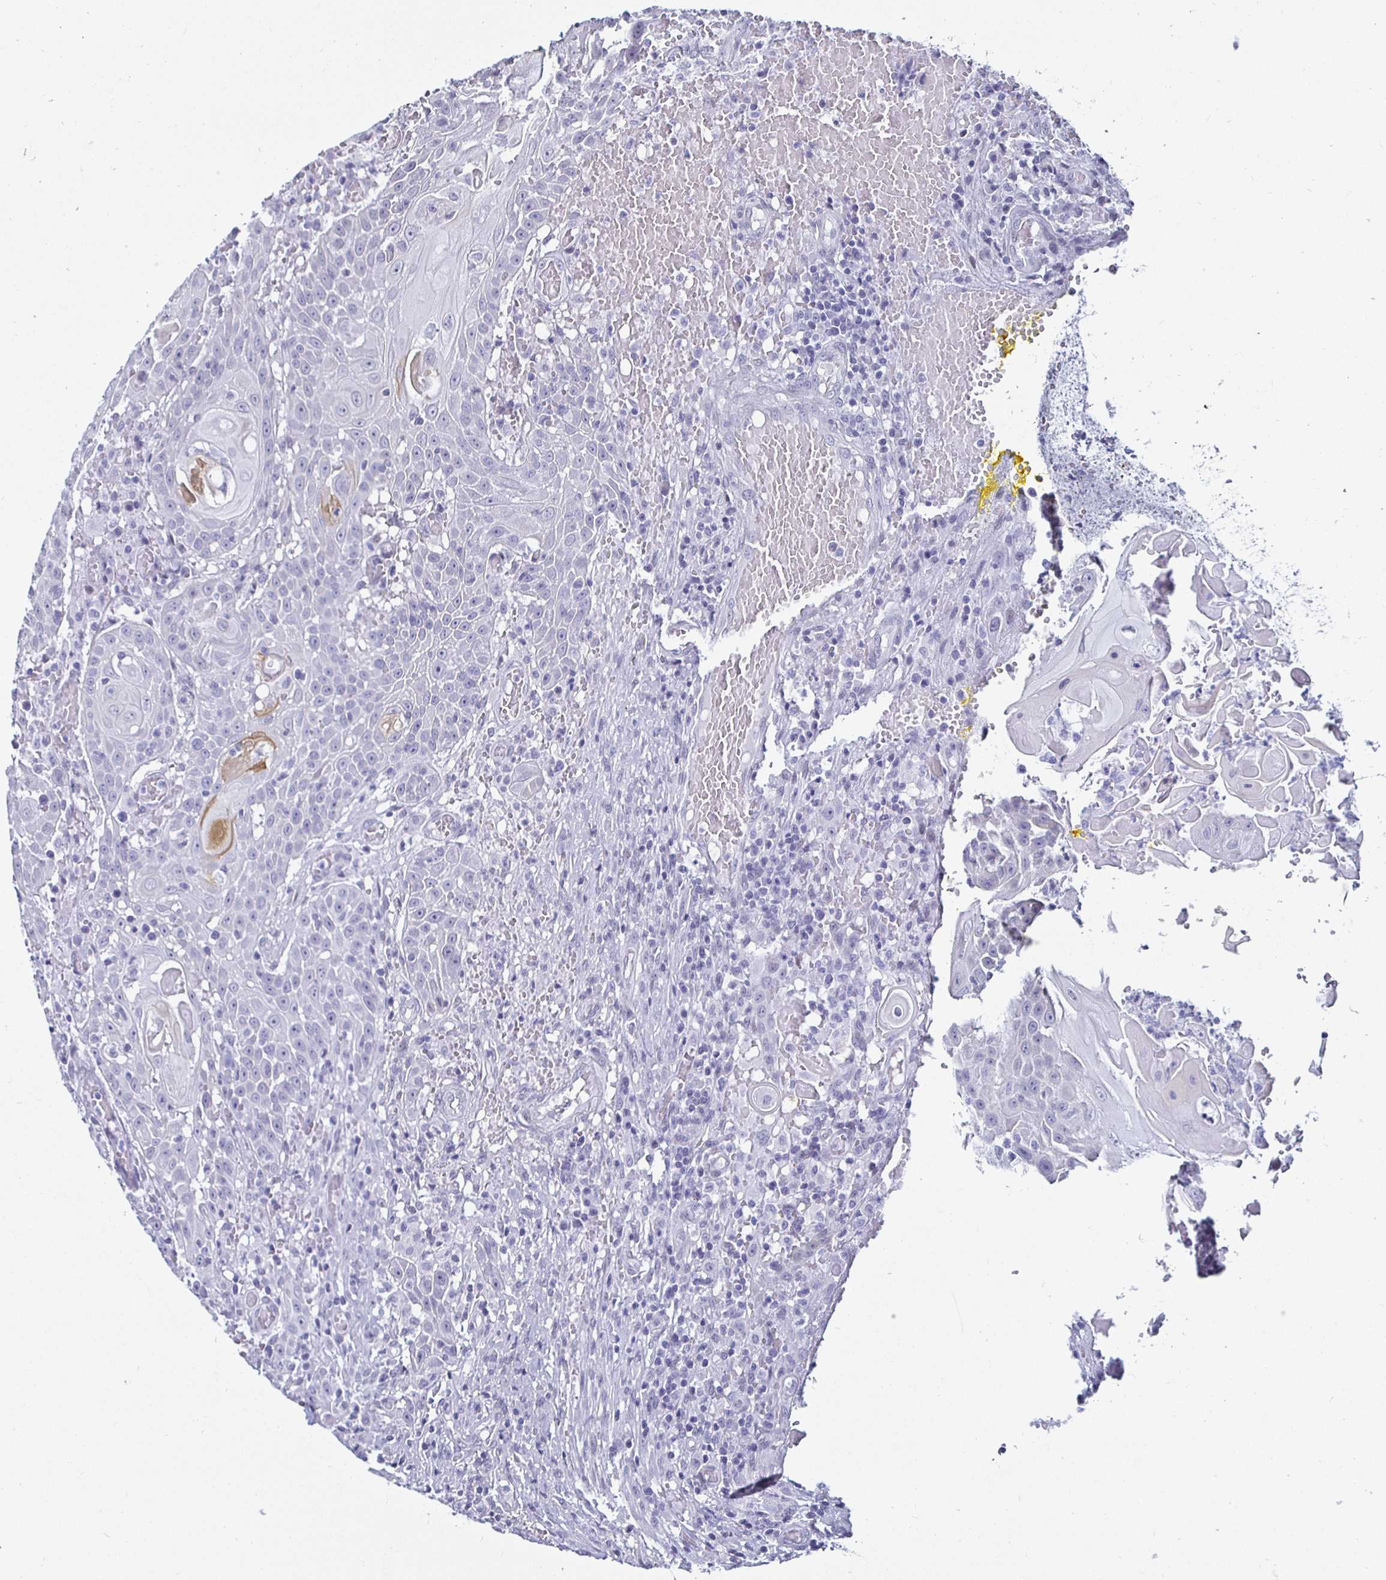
{"staining": {"intensity": "negative", "quantity": "none", "location": "none"}, "tissue": "head and neck cancer", "cell_type": "Tumor cells", "image_type": "cancer", "snomed": [{"axis": "morphology", "description": "Normal tissue, NOS"}, {"axis": "morphology", "description": "Squamous cell carcinoma, NOS"}, {"axis": "topography", "description": "Oral tissue"}, {"axis": "topography", "description": "Head-Neck"}], "caption": "The immunohistochemistry micrograph has no significant expression in tumor cells of squamous cell carcinoma (head and neck) tissue.", "gene": "KRT4", "patient": {"sex": "female", "age": 55}}